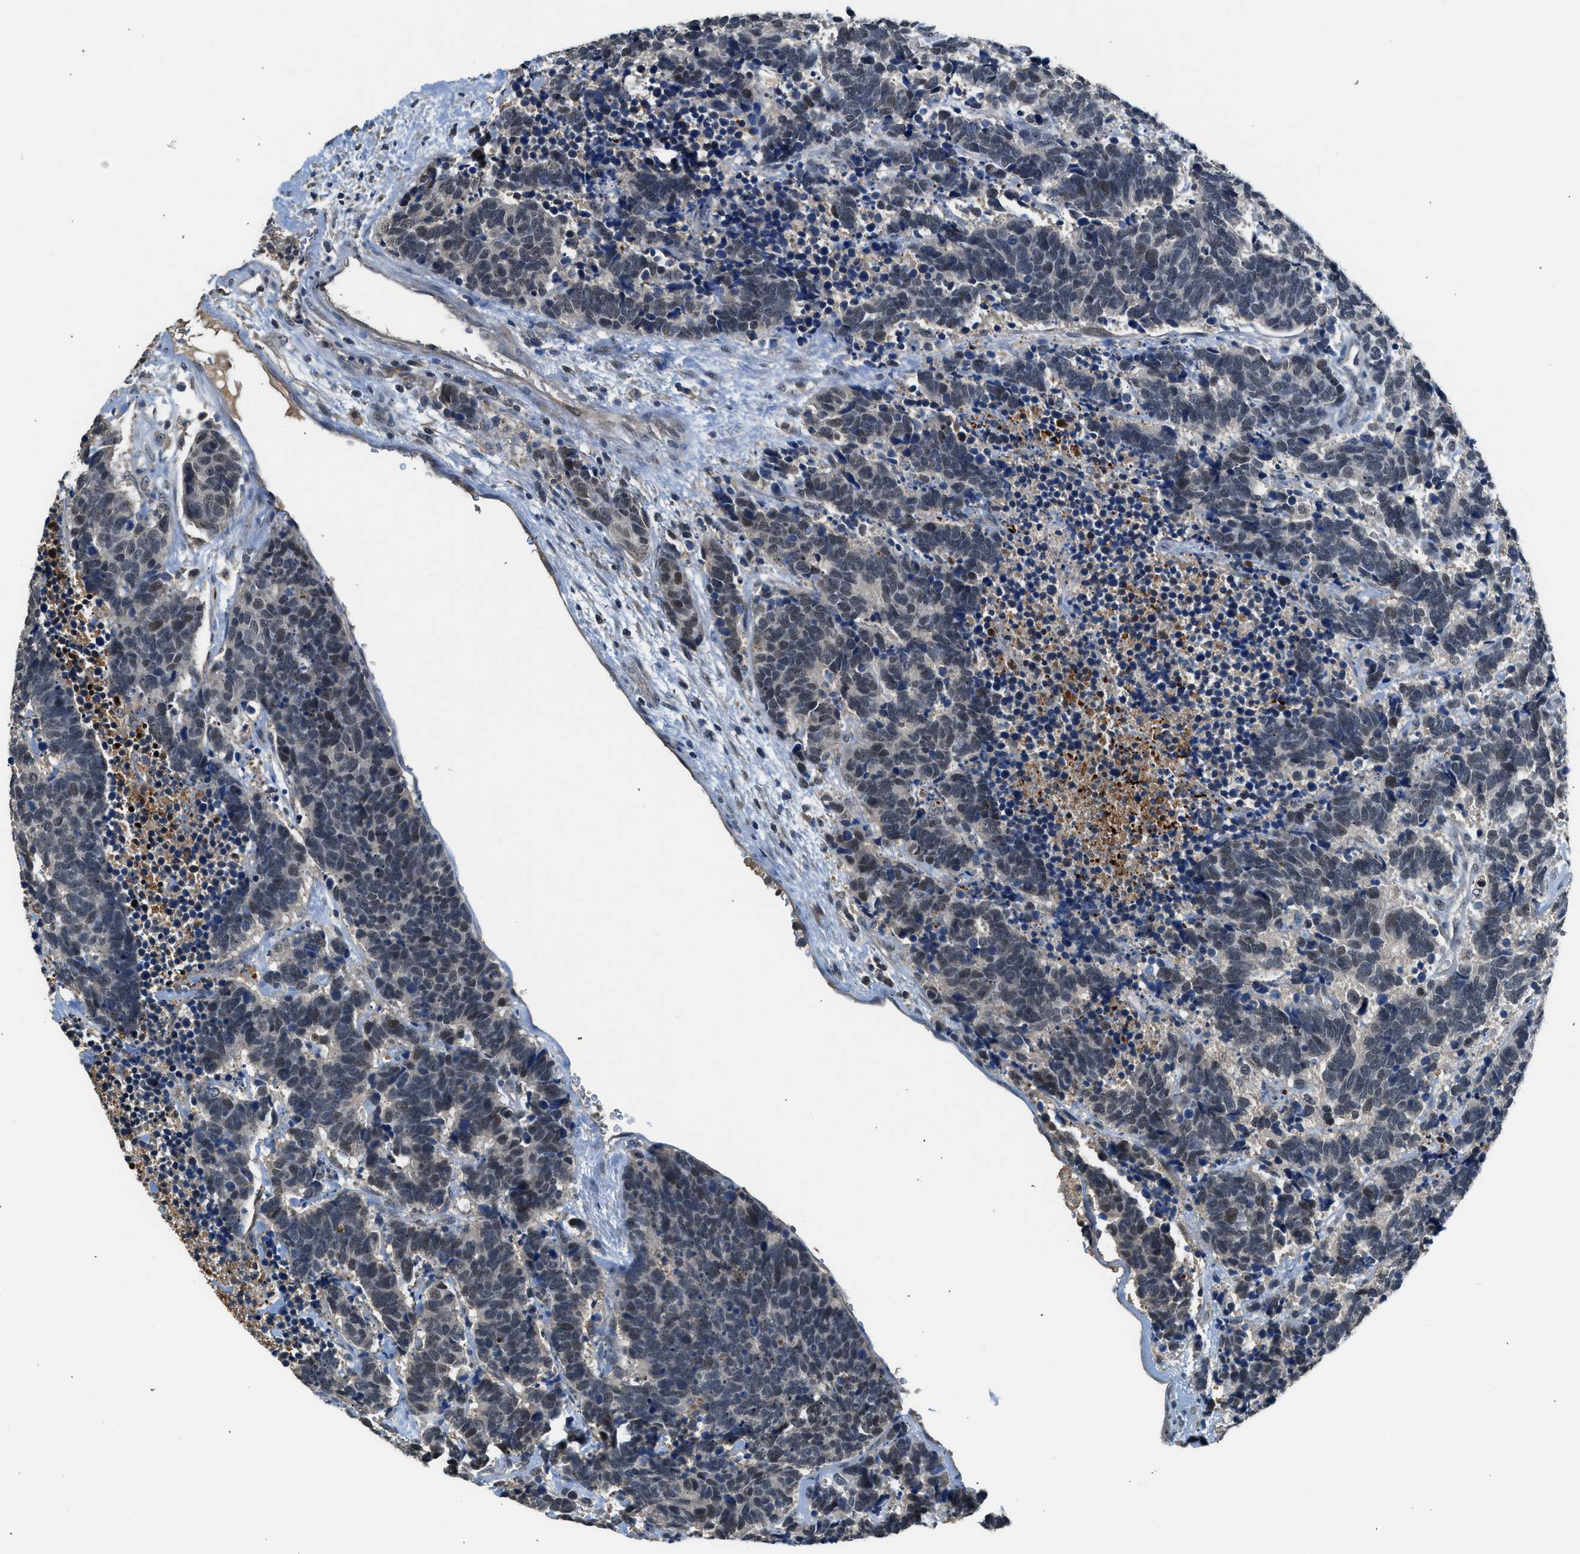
{"staining": {"intensity": "weak", "quantity": "<25%", "location": "nuclear"}, "tissue": "carcinoid", "cell_type": "Tumor cells", "image_type": "cancer", "snomed": [{"axis": "morphology", "description": "Carcinoma, NOS"}, {"axis": "morphology", "description": "Carcinoid, malignant, NOS"}, {"axis": "topography", "description": "Urinary bladder"}], "caption": "This is an IHC photomicrograph of human carcinoid. There is no staining in tumor cells.", "gene": "SLC15A4", "patient": {"sex": "male", "age": 57}}